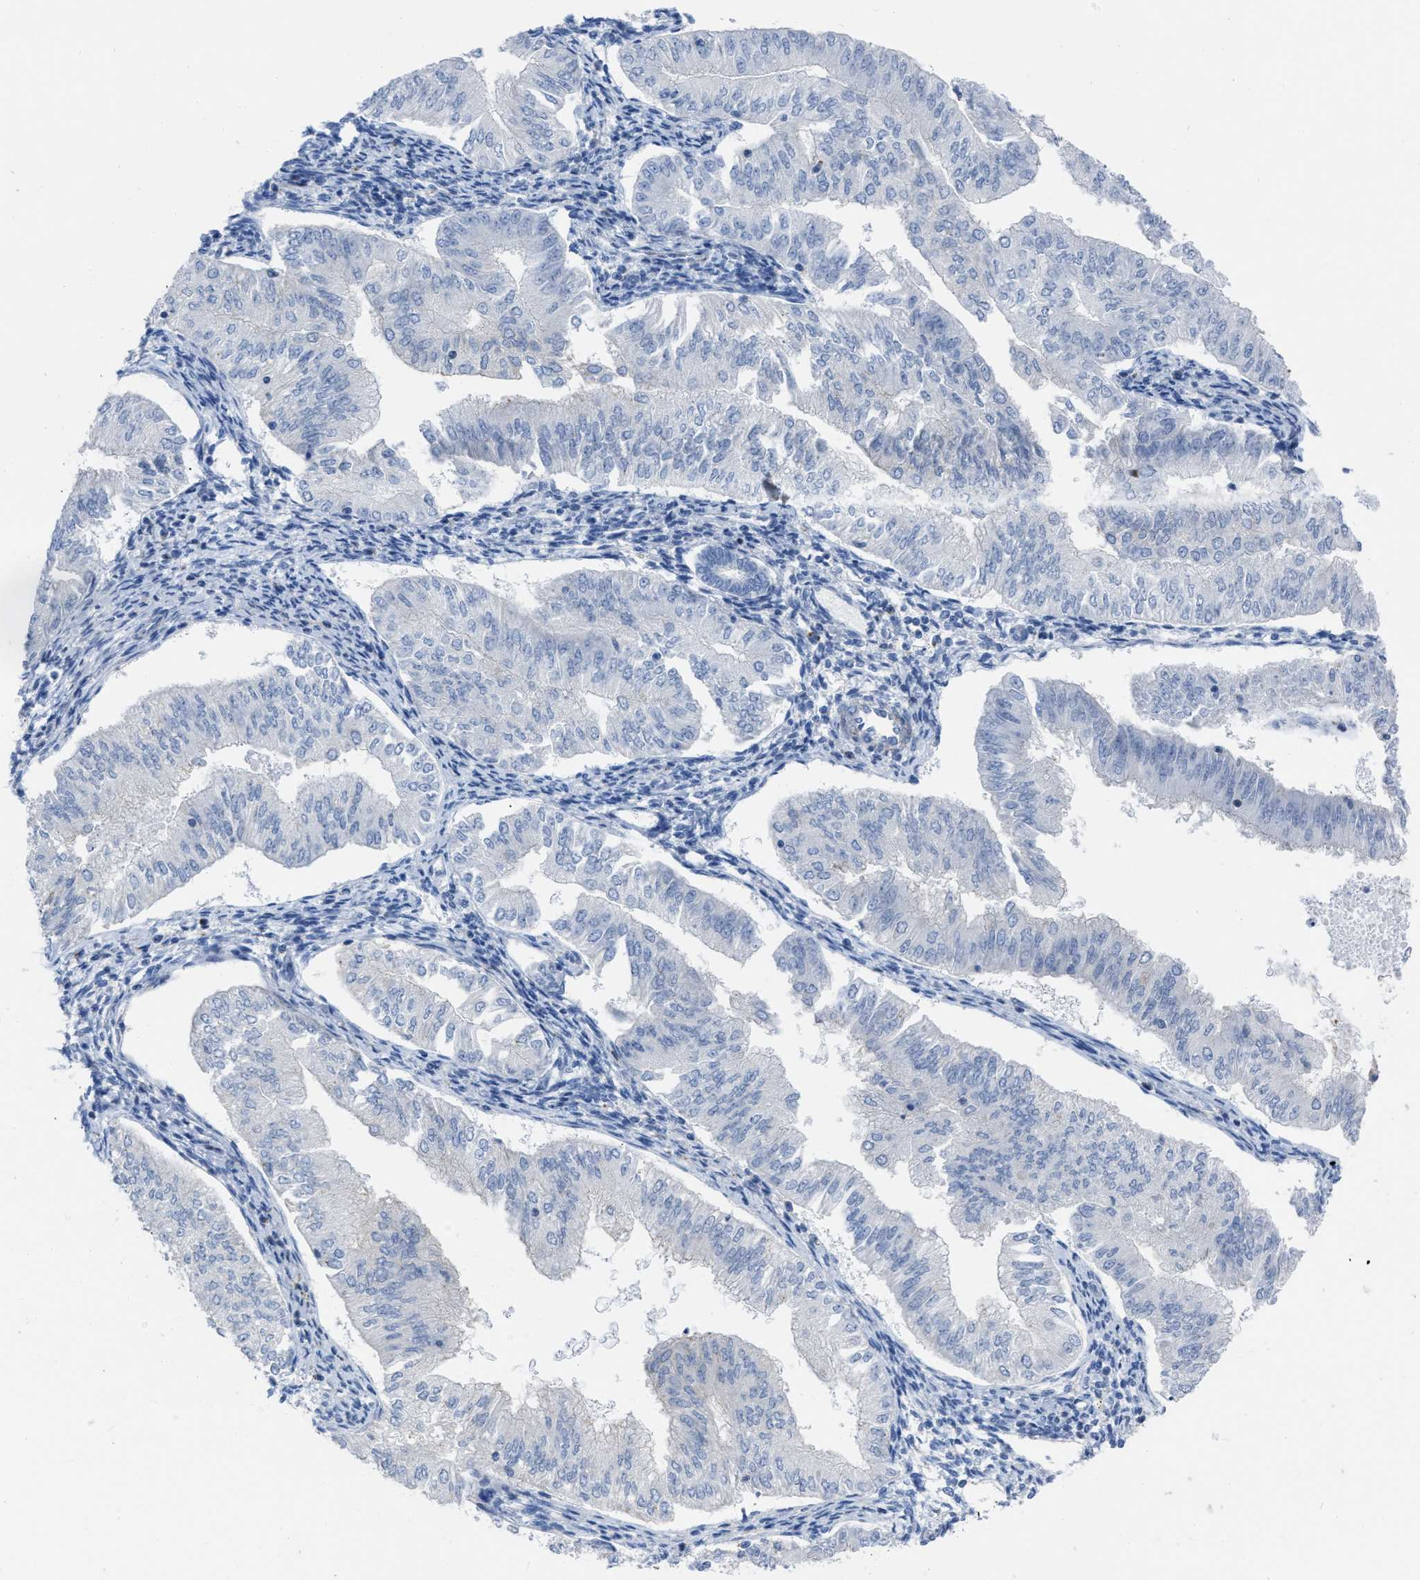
{"staining": {"intensity": "negative", "quantity": "none", "location": "none"}, "tissue": "endometrial cancer", "cell_type": "Tumor cells", "image_type": "cancer", "snomed": [{"axis": "morphology", "description": "Normal tissue, NOS"}, {"axis": "morphology", "description": "Adenocarcinoma, NOS"}, {"axis": "topography", "description": "Endometrium"}], "caption": "An IHC micrograph of endometrial cancer is shown. There is no staining in tumor cells of endometrial cancer.", "gene": "PRMT2", "patient": {"sex": "female", "age": 53}}